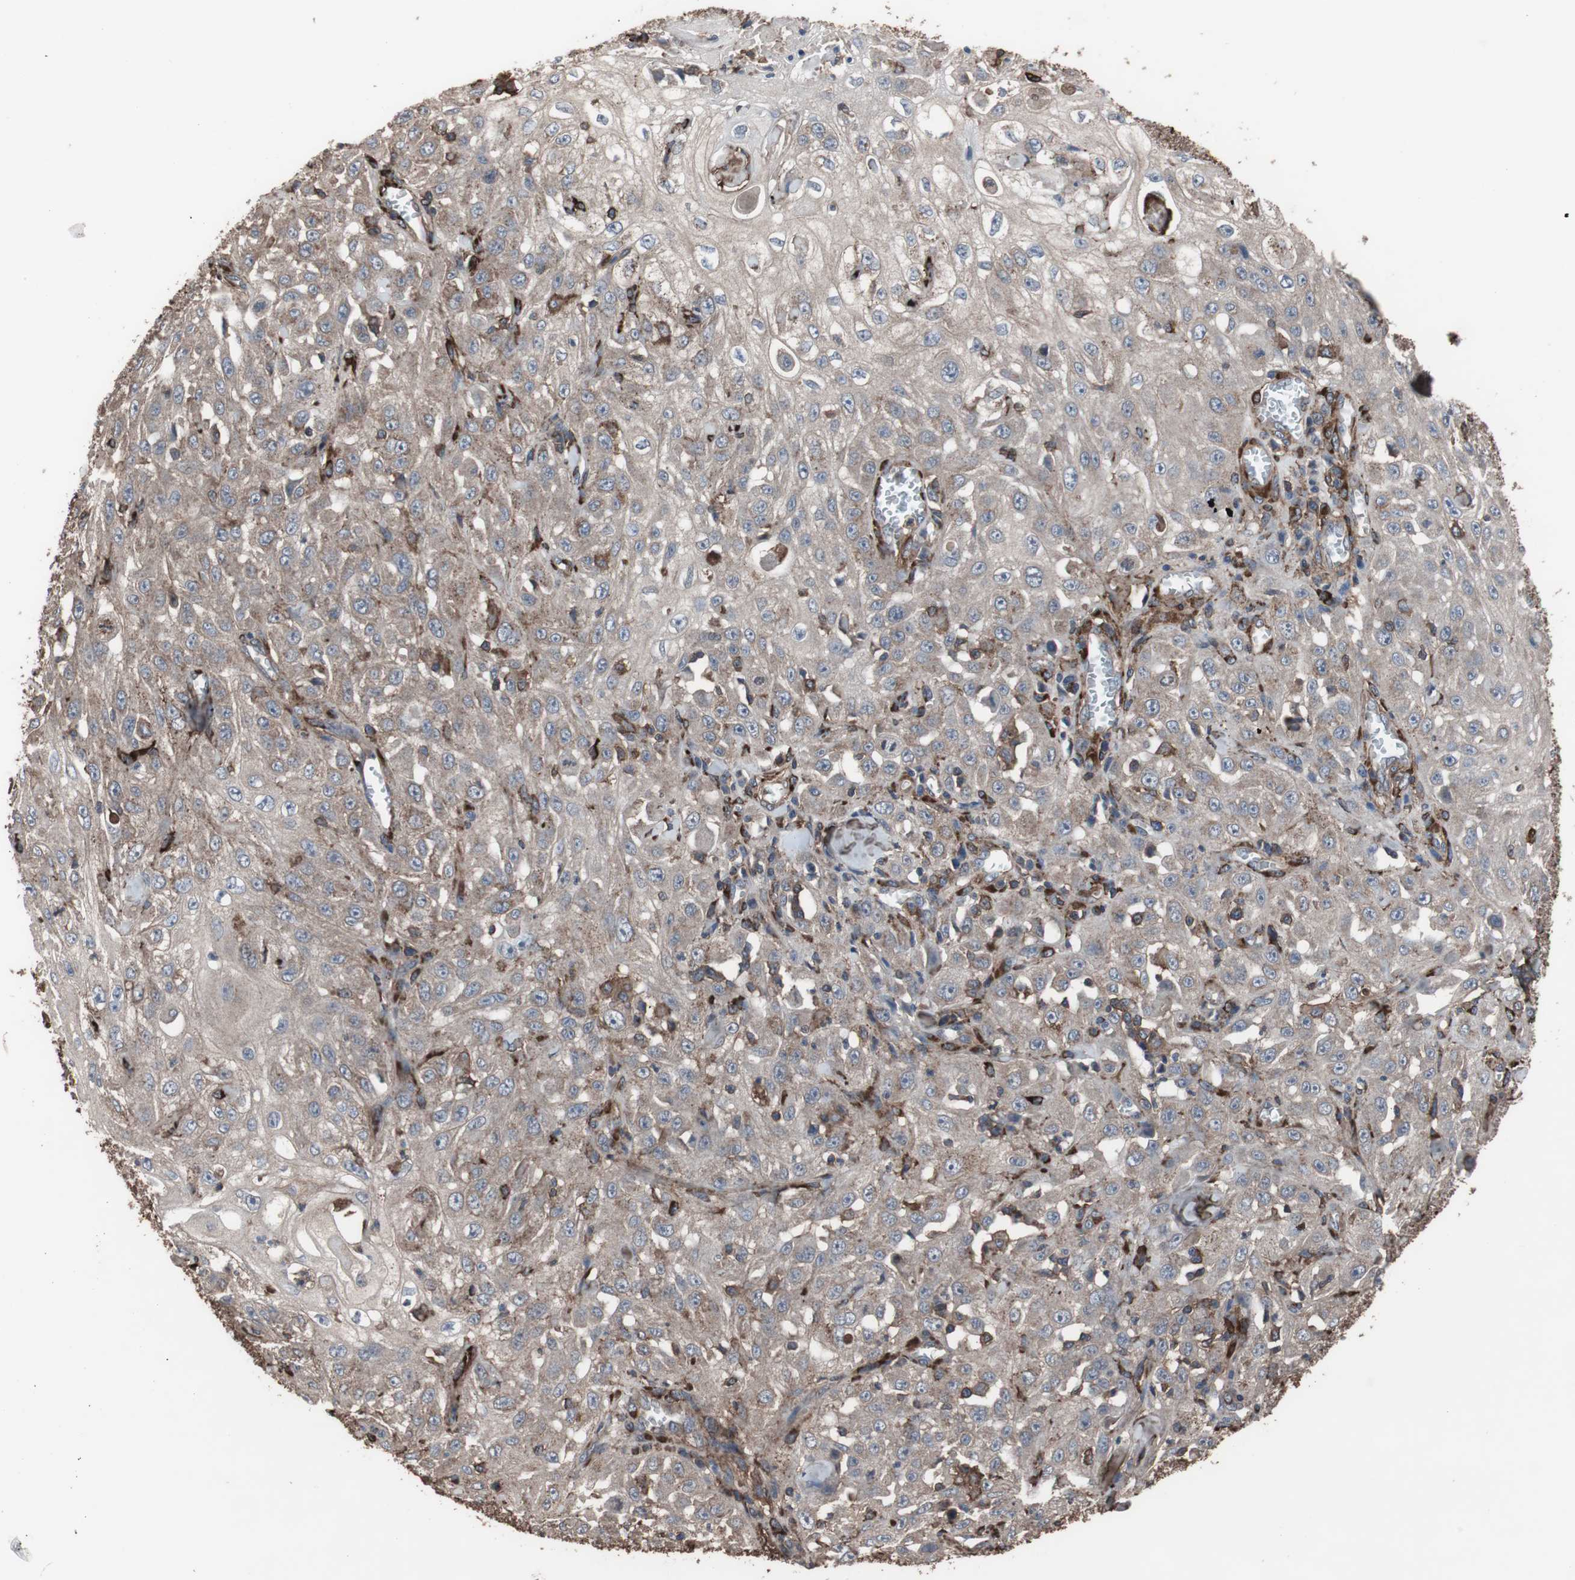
{"staining": {"intensity": "weak", "quantity": ">75%", "location": "cytoplasmic/membranous"}, "tissue": "skin cancer", "cell_type": "Tumor cells", "image_type": "cancer", "snomed": [{"axis": "morphology", "description": "Squamous cell carcinoma, NOS"}, {"axis": "morphology", "description": "Squamous cell carcinoma, metastatic, NOS"}, {"axis": "topography", "description": "Skin"}, {"axis": "topography", "description": "Lymph node"}], "caption": "This is a photomicrograph of immunohistochemistry staining of metastatic squamous cell carcinoma (skin), which shows weak staining in the cytoplasmic/membranous of tumor cells.", "gene": "COL6A2", "patient": {"sex": "male", "age": 75}}